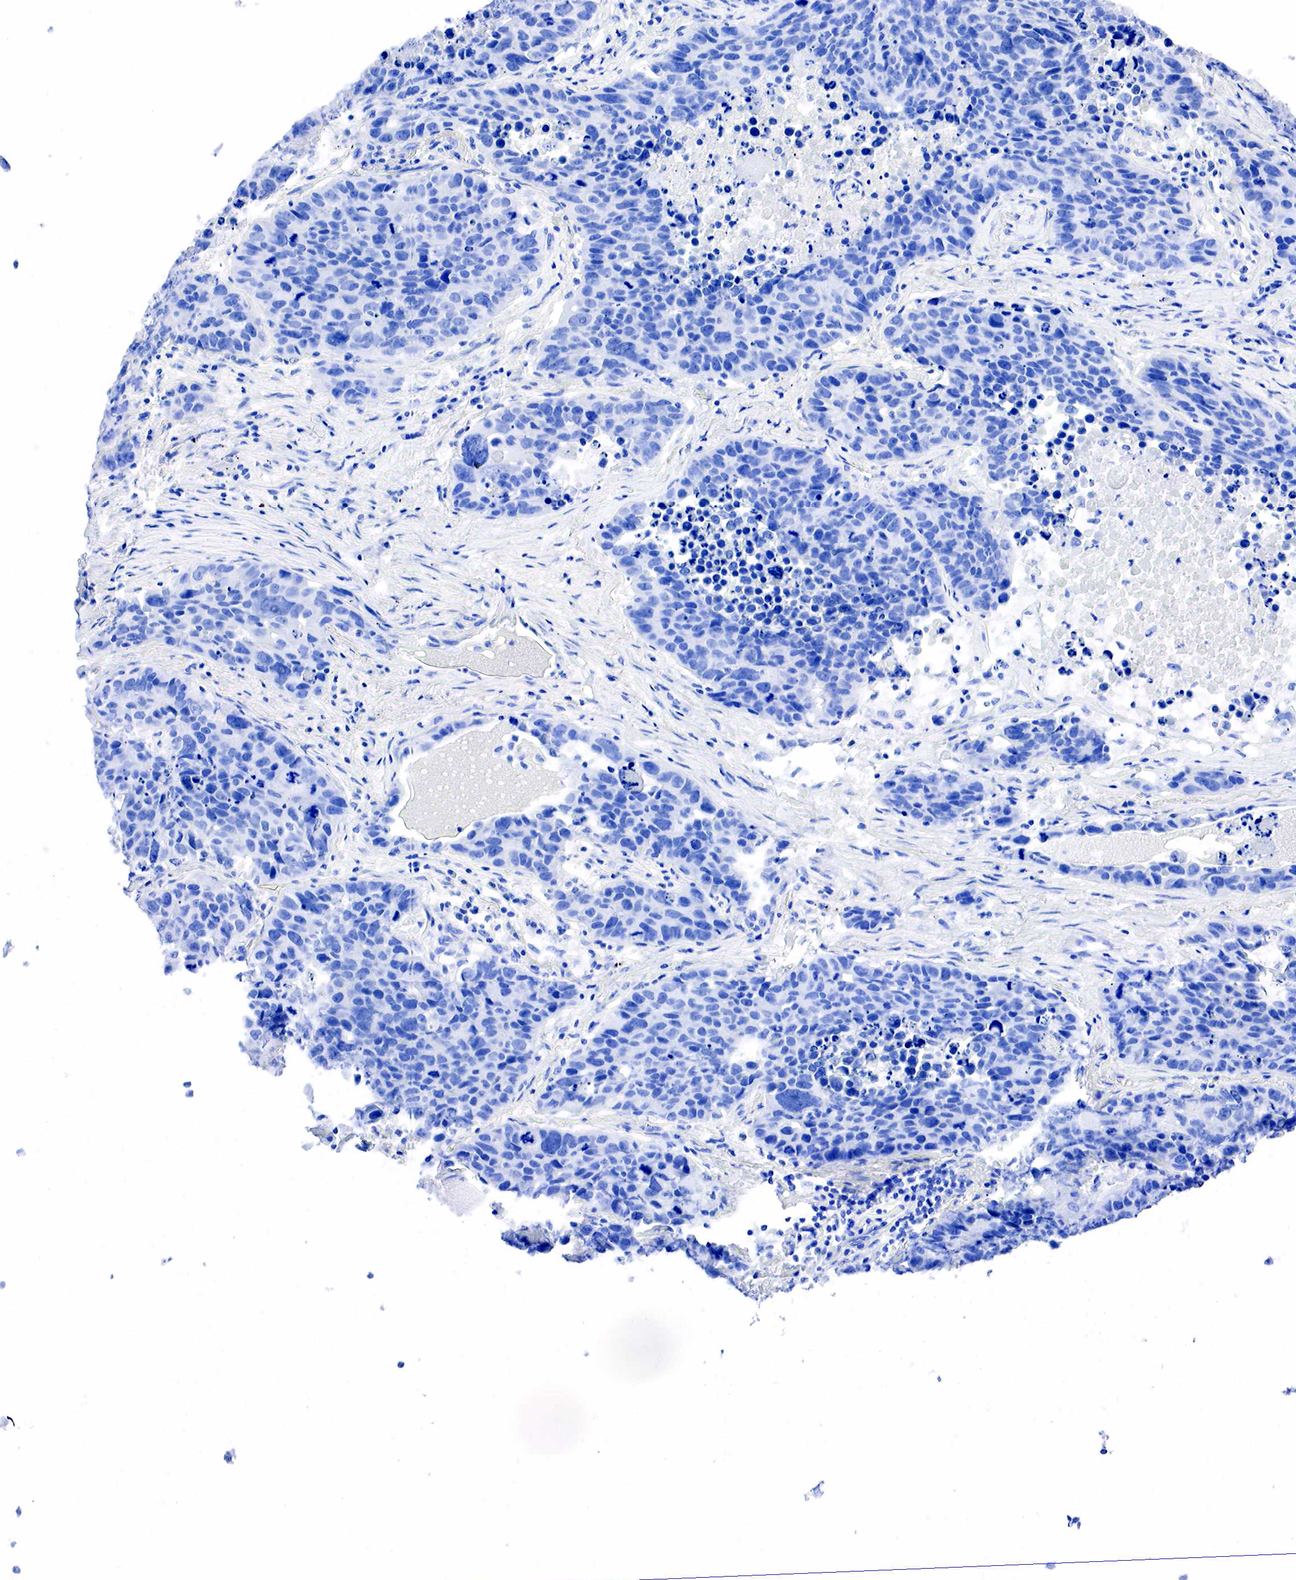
{"staining": {"intensity": "negative", "quantity": "none", "location": "none"}, "tissue": "lung cancer", "cell_type": "Tumor cells", "image_type": "cancer", "snomed": [{"axis": "morphology", "description": "Carcinoid, malignant, NOS"}, {"axis": "topography", "description": "Lung"}], "caption": "This is a photomicrograph of immunohistochemistry staining of carcinoid (malignant) (lung), which shows no expression in tumor cells.", "gene": "PTH", "patient": {"sex": "male", "age": 60}}